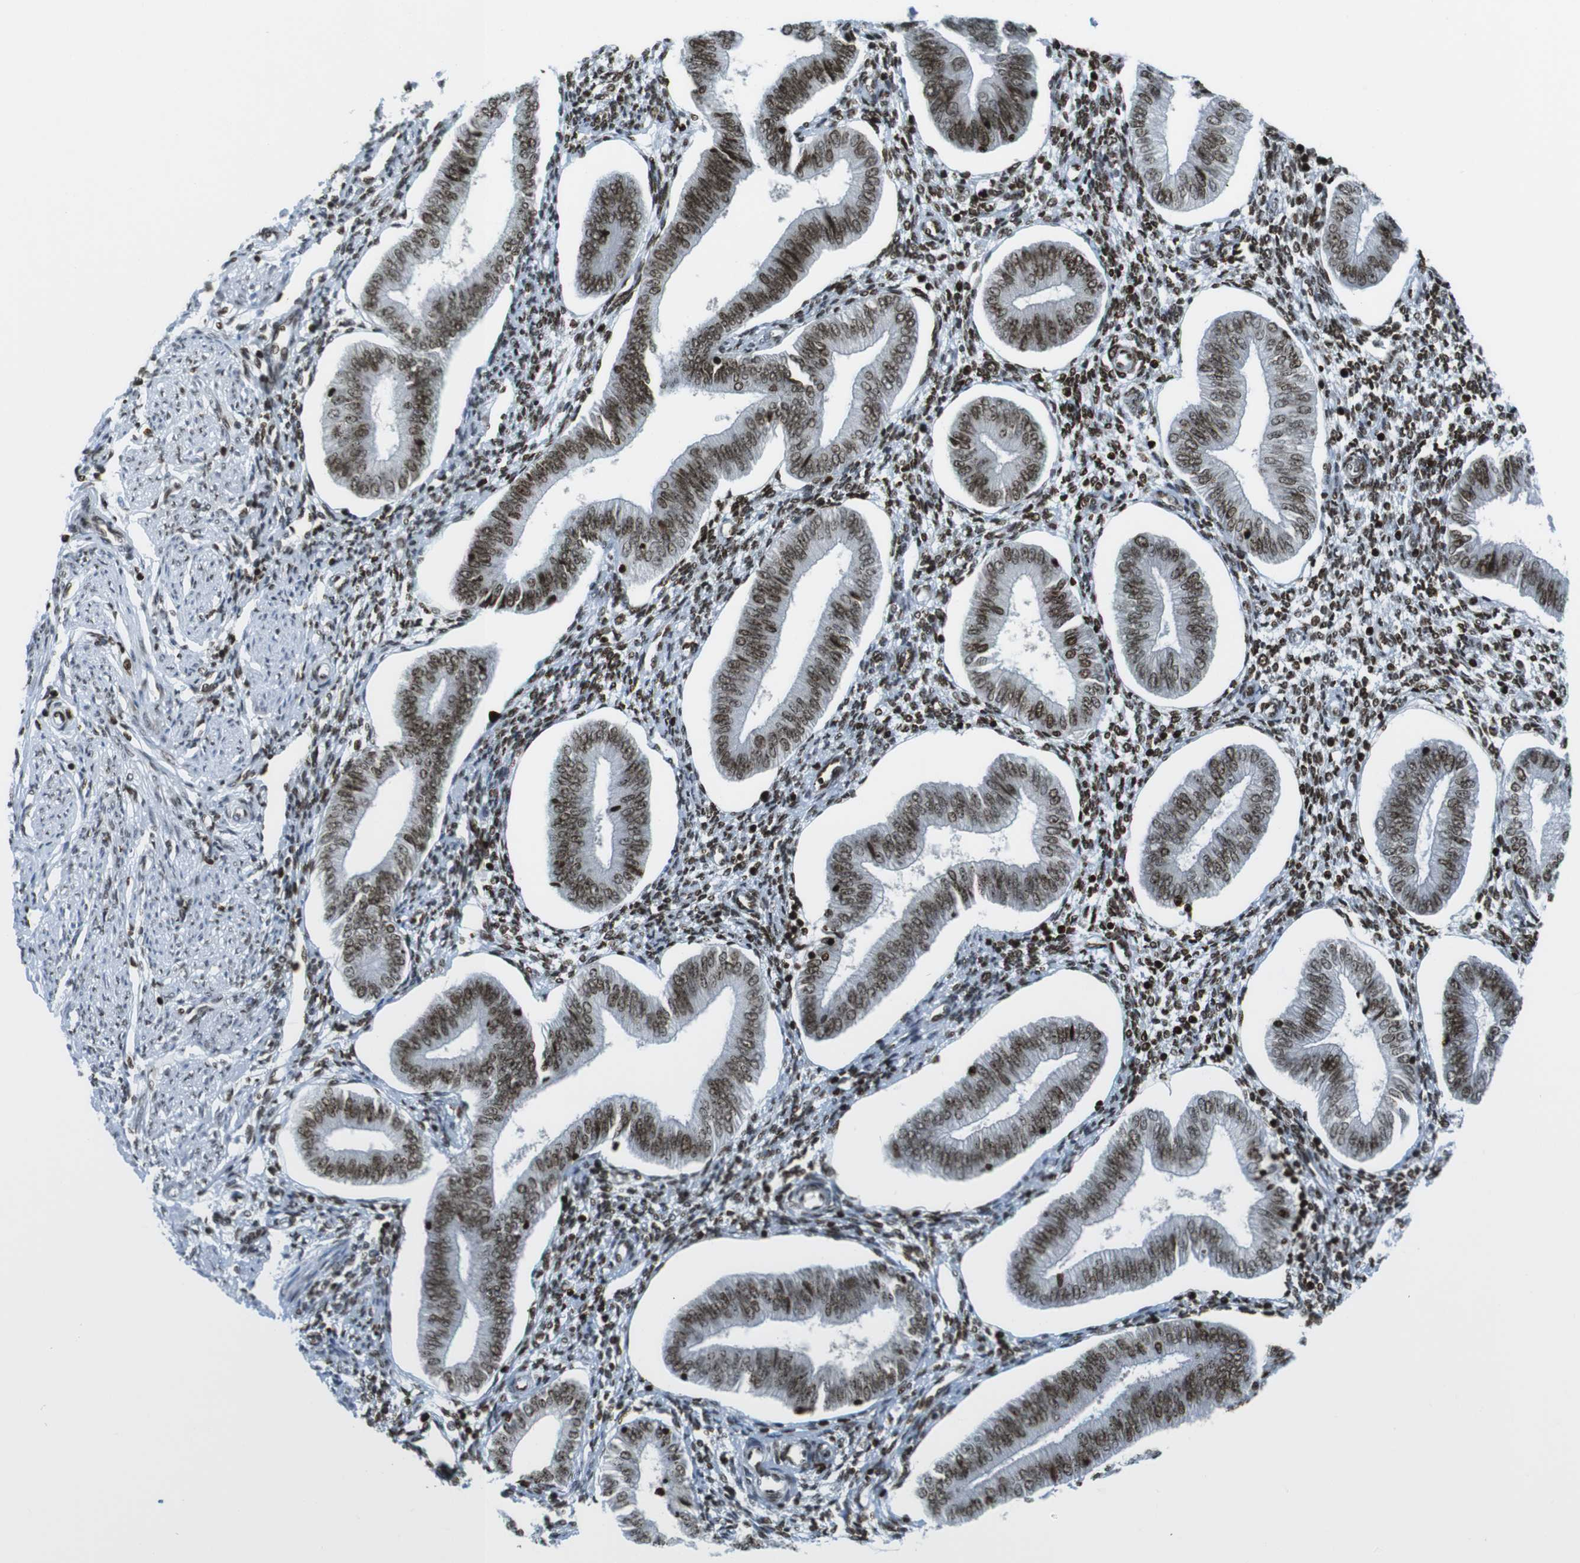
{"staining": {"intensity": "strong", "quantity": ">75%", "location": "nuclear"}, "tissue": "endometrium", "cell_type": "Cells in endometrial stroma", "image_type": "normal", "snomed": [{"axis": "morphology", "description": "Normal tissue, NOS"}, {"axis": "topography", "description": "Endometrium"}], "caption": "A brown stain highlights strong nuclear expression of a protein in cells in endometrial stroma of normal endometrium.", "gene": "H2AC8", "patient": {"sex": "female", "age": 50}}